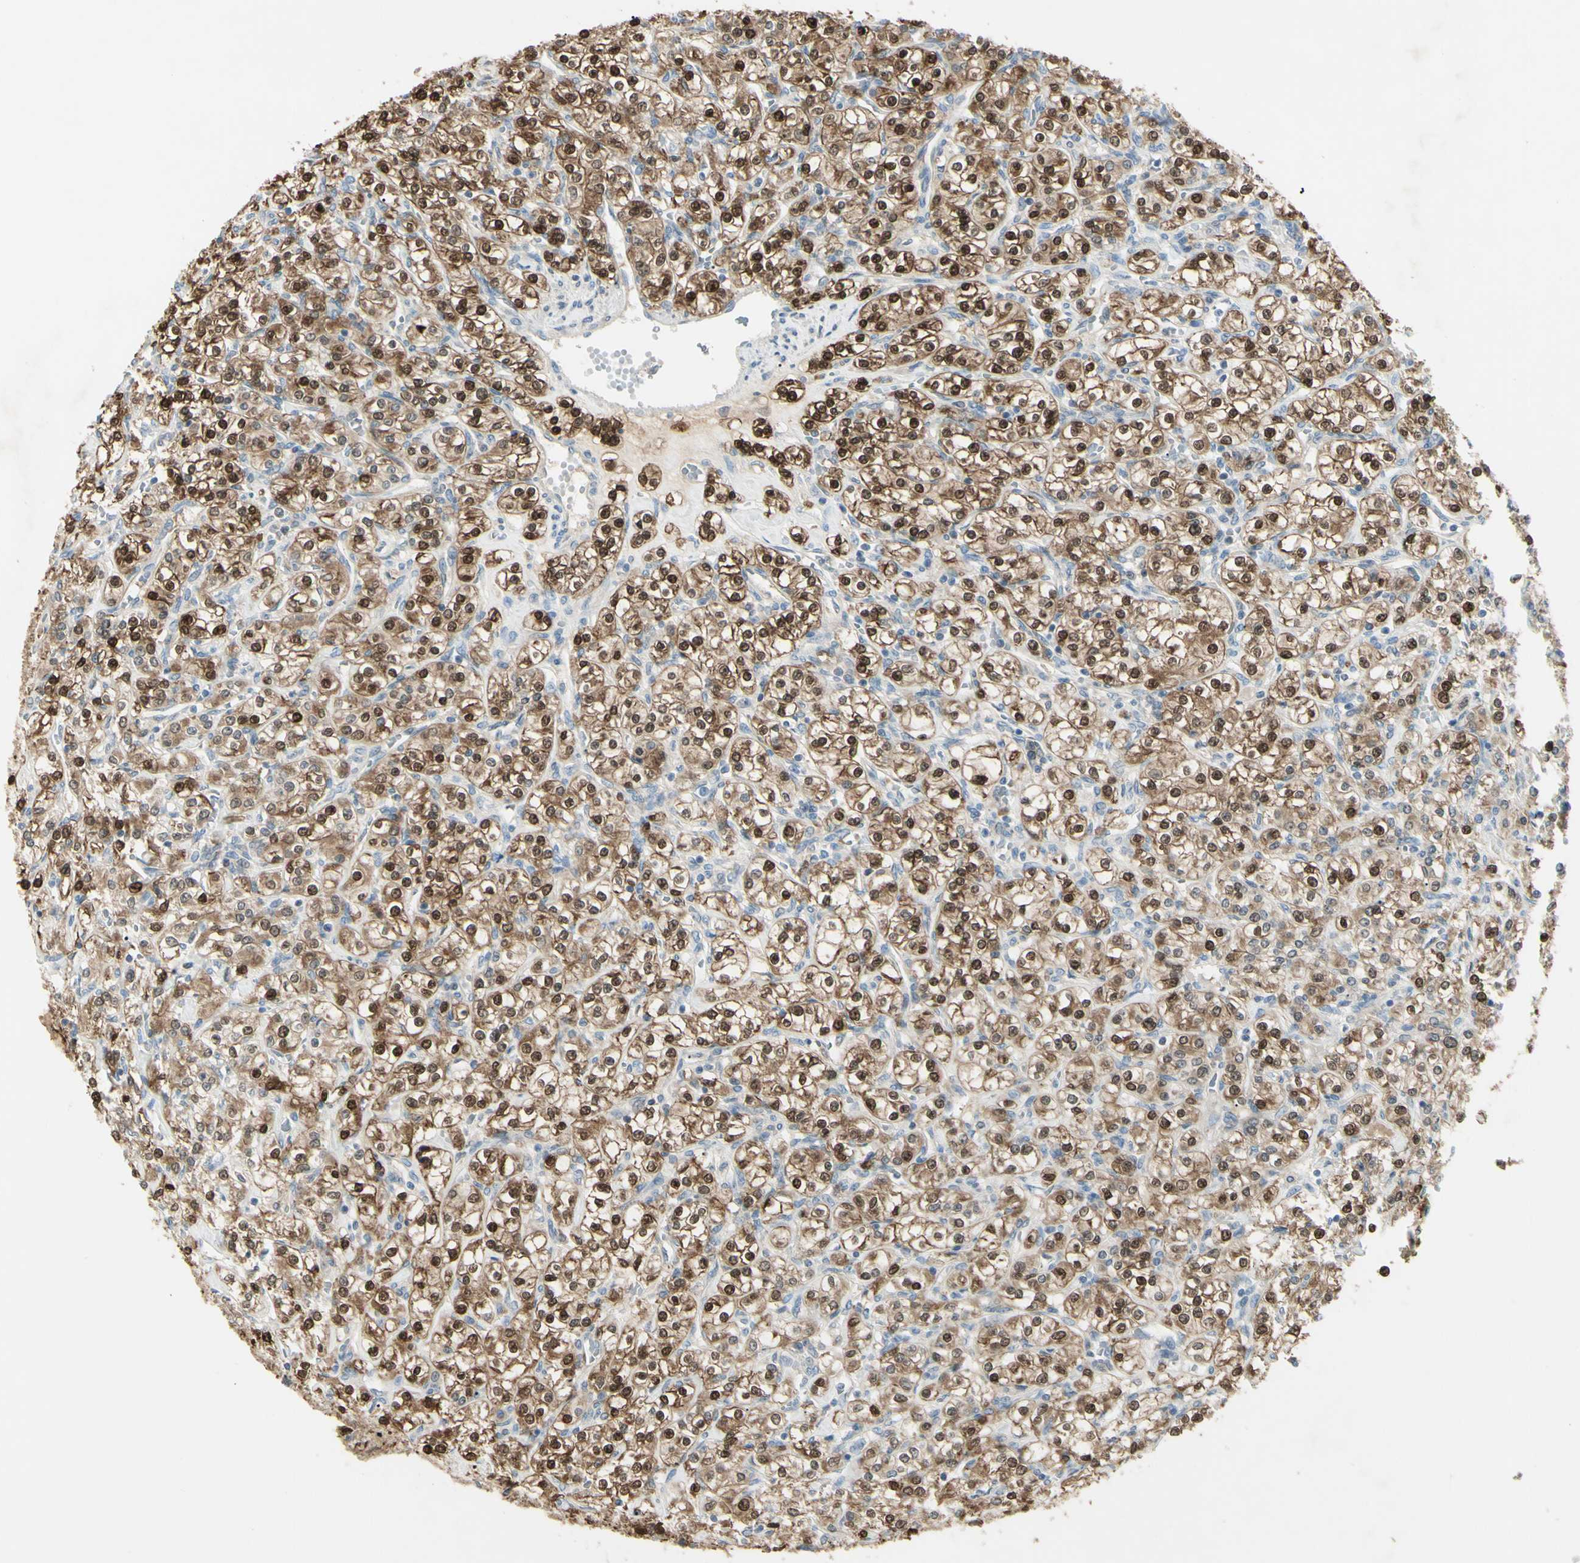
{"staining": {"intensity": "strong", "quantity": ">75%", "location": "cytoplasmic/membranous,nuclear"}, "tissue": "renal cancer", "cell_type": "Tumor cells", "image_type": "cancer", "snomed": [{"axis": "morphology", "description": "Adenocarcinoma, NOS"}, {"axis": "topography", "description": "Kidney"}], "caption": "Protein expression analysis of renal cancer (adenocarcinoma) exhibits strong cytoplasmic/membranous and nuclear staining in about >75% of tumor cells.", "gene": "C1orf159", "patient": {"sex": "male", "age": 77}}